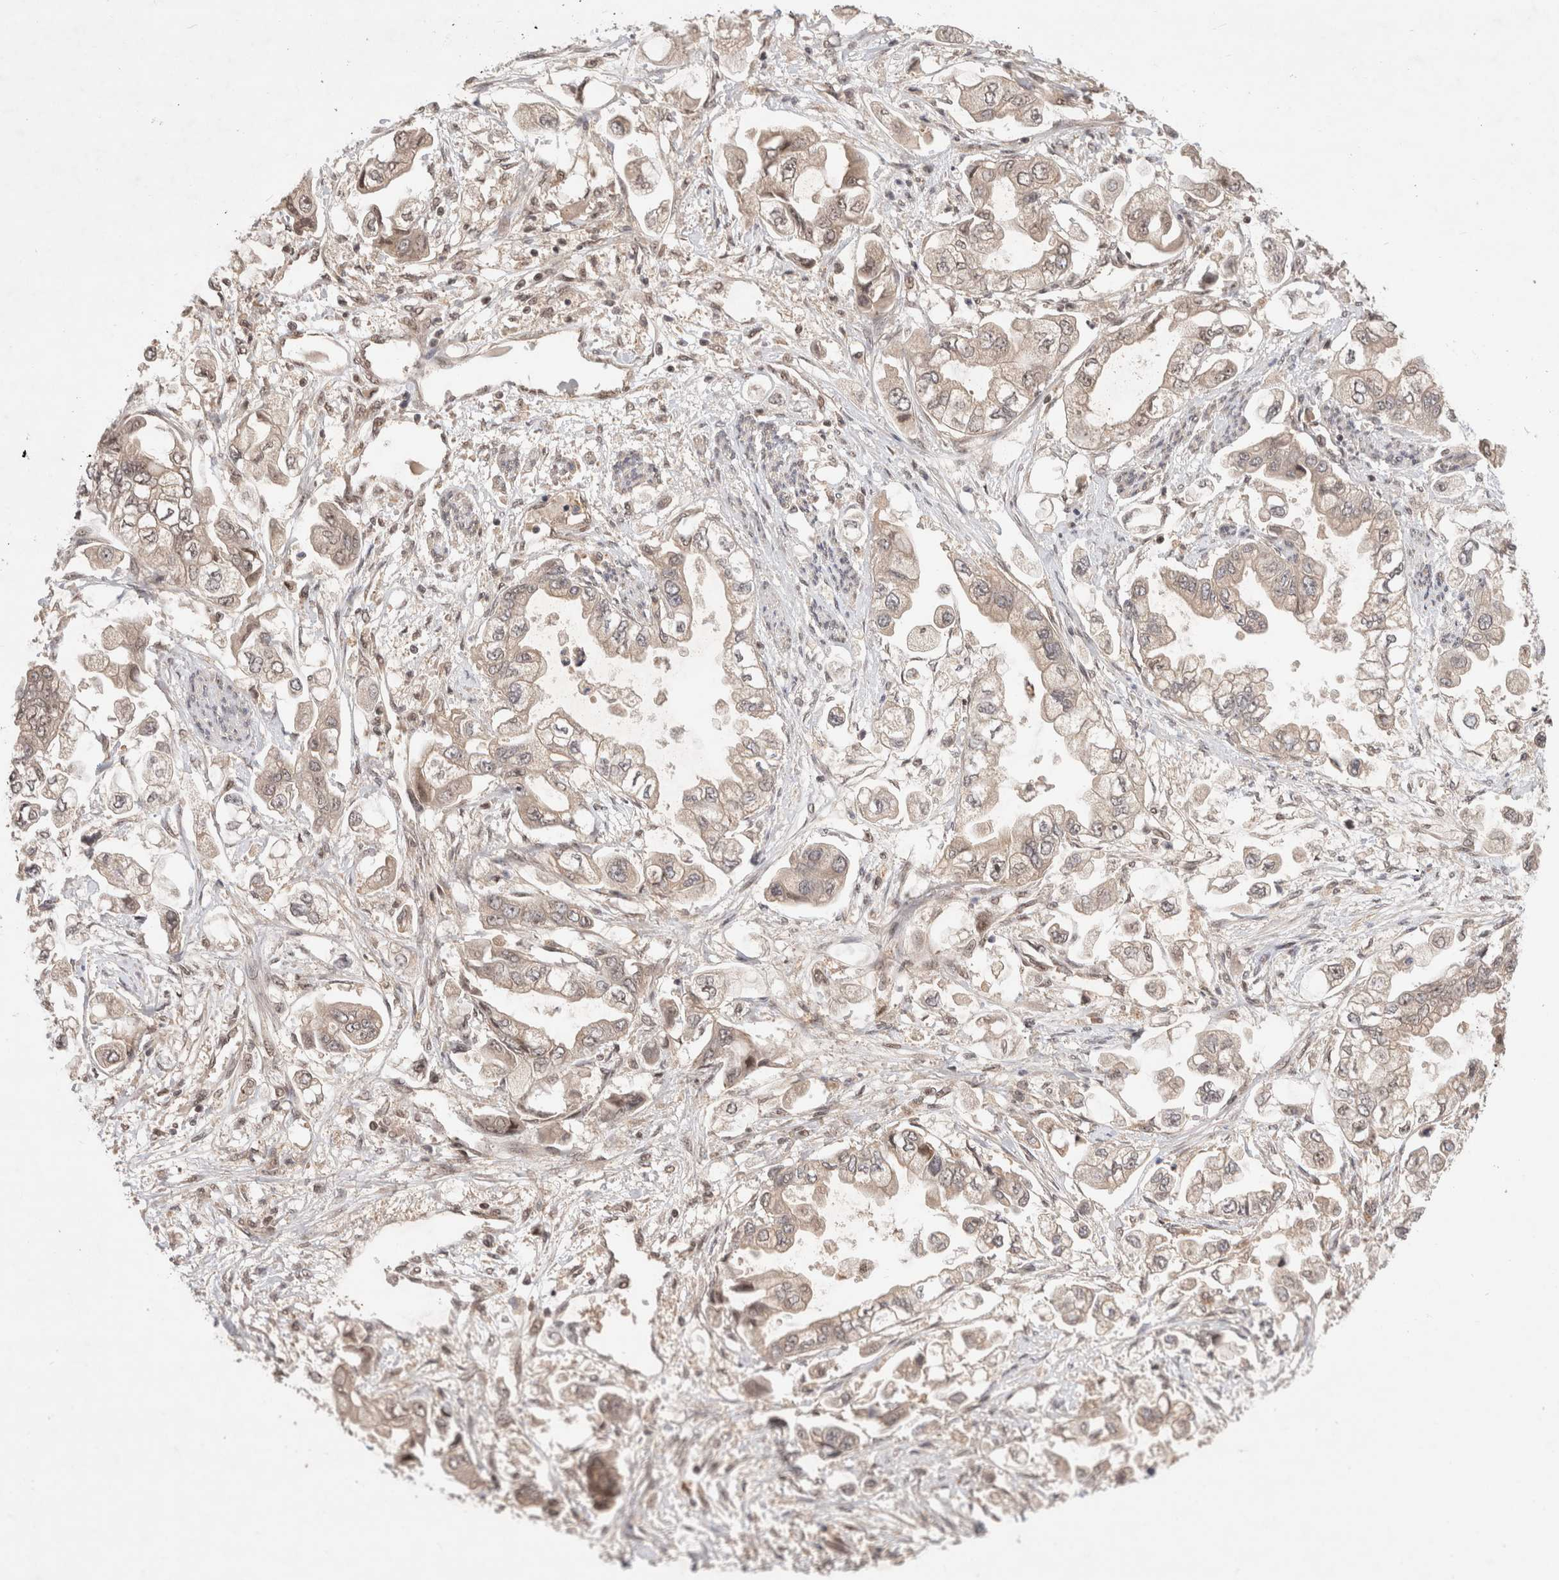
{"staining": {"intensity": "weak", "quantity": ">75%", "location": "cytoplasmic/membranous"}, "tissue": "stomach cancer", "cell_type": "Tumor cells", "image_type": "cancer", "snomed": [{"axis": "morphology", "description": "Adenocarcinoma, NOS"}, {"axis": "topography", "description": "Stomach"}], "caption": "High-power microscopy captured an immunohistochemistry image of stomach cancer, revealing weak cytoplasmic/membranous staining in approximately >75% of tumor cells.", "gene": "MPHOSPH6", "patient": {"sex": "male", "age": 62}}